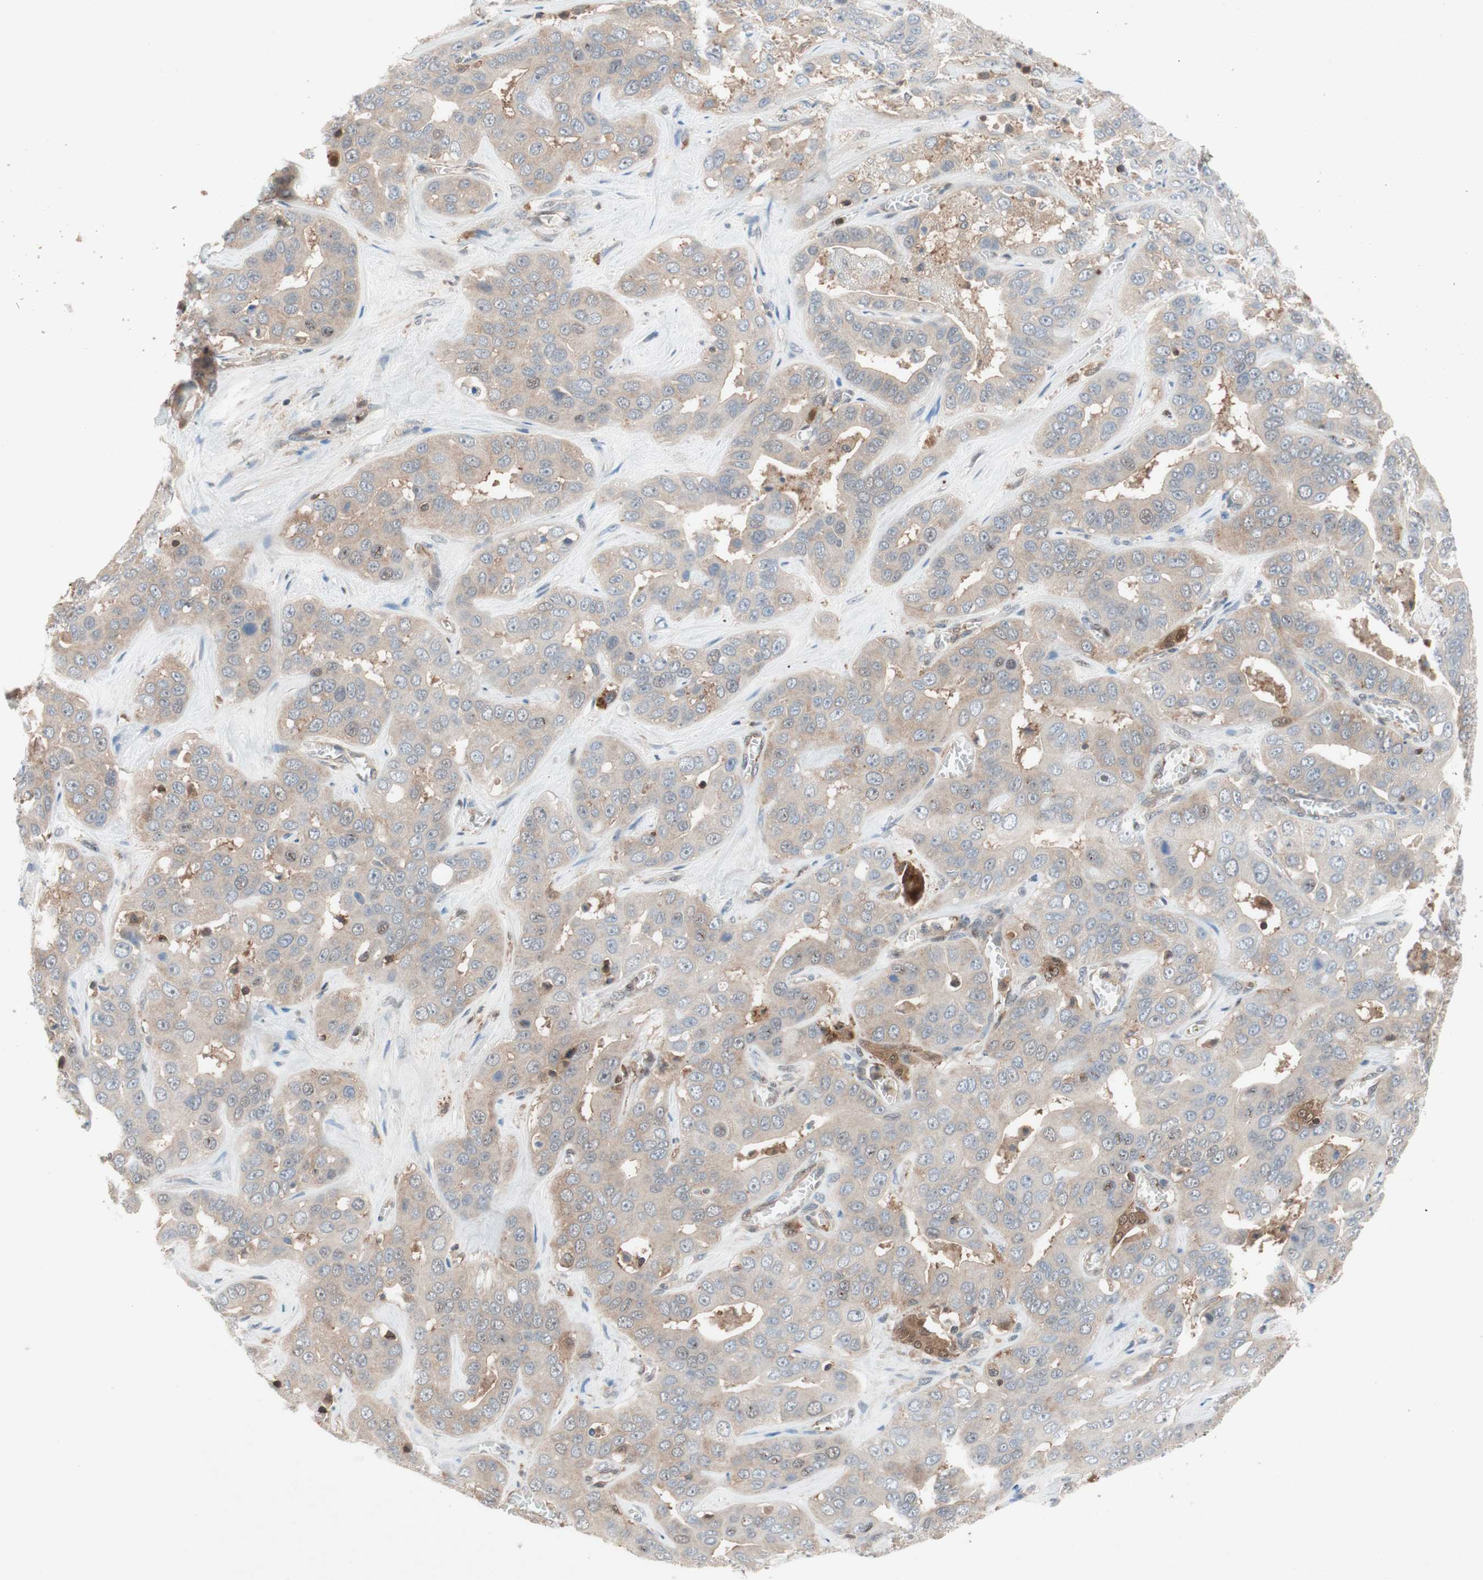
{"staining": {"intensity": "weak", "quantity": ">75%", "location": "cytoplasmic/membranous"}, "tissue": "liver cancer", "cell_type": "Tumor cells", "image_type": "cancer", "snomed": [{"axis": "morphology", "description": "Cholangiocarcinoma"}, {"axis": "topography", "description": "Liver"}], "caption": "Protein expression analysis of human liver cancer reveals weak cytoplasmic/membranous staining in approximately >75% of tumor cells.", "gene": "GALT", "patient": {"sex": "female", "age": 52}}